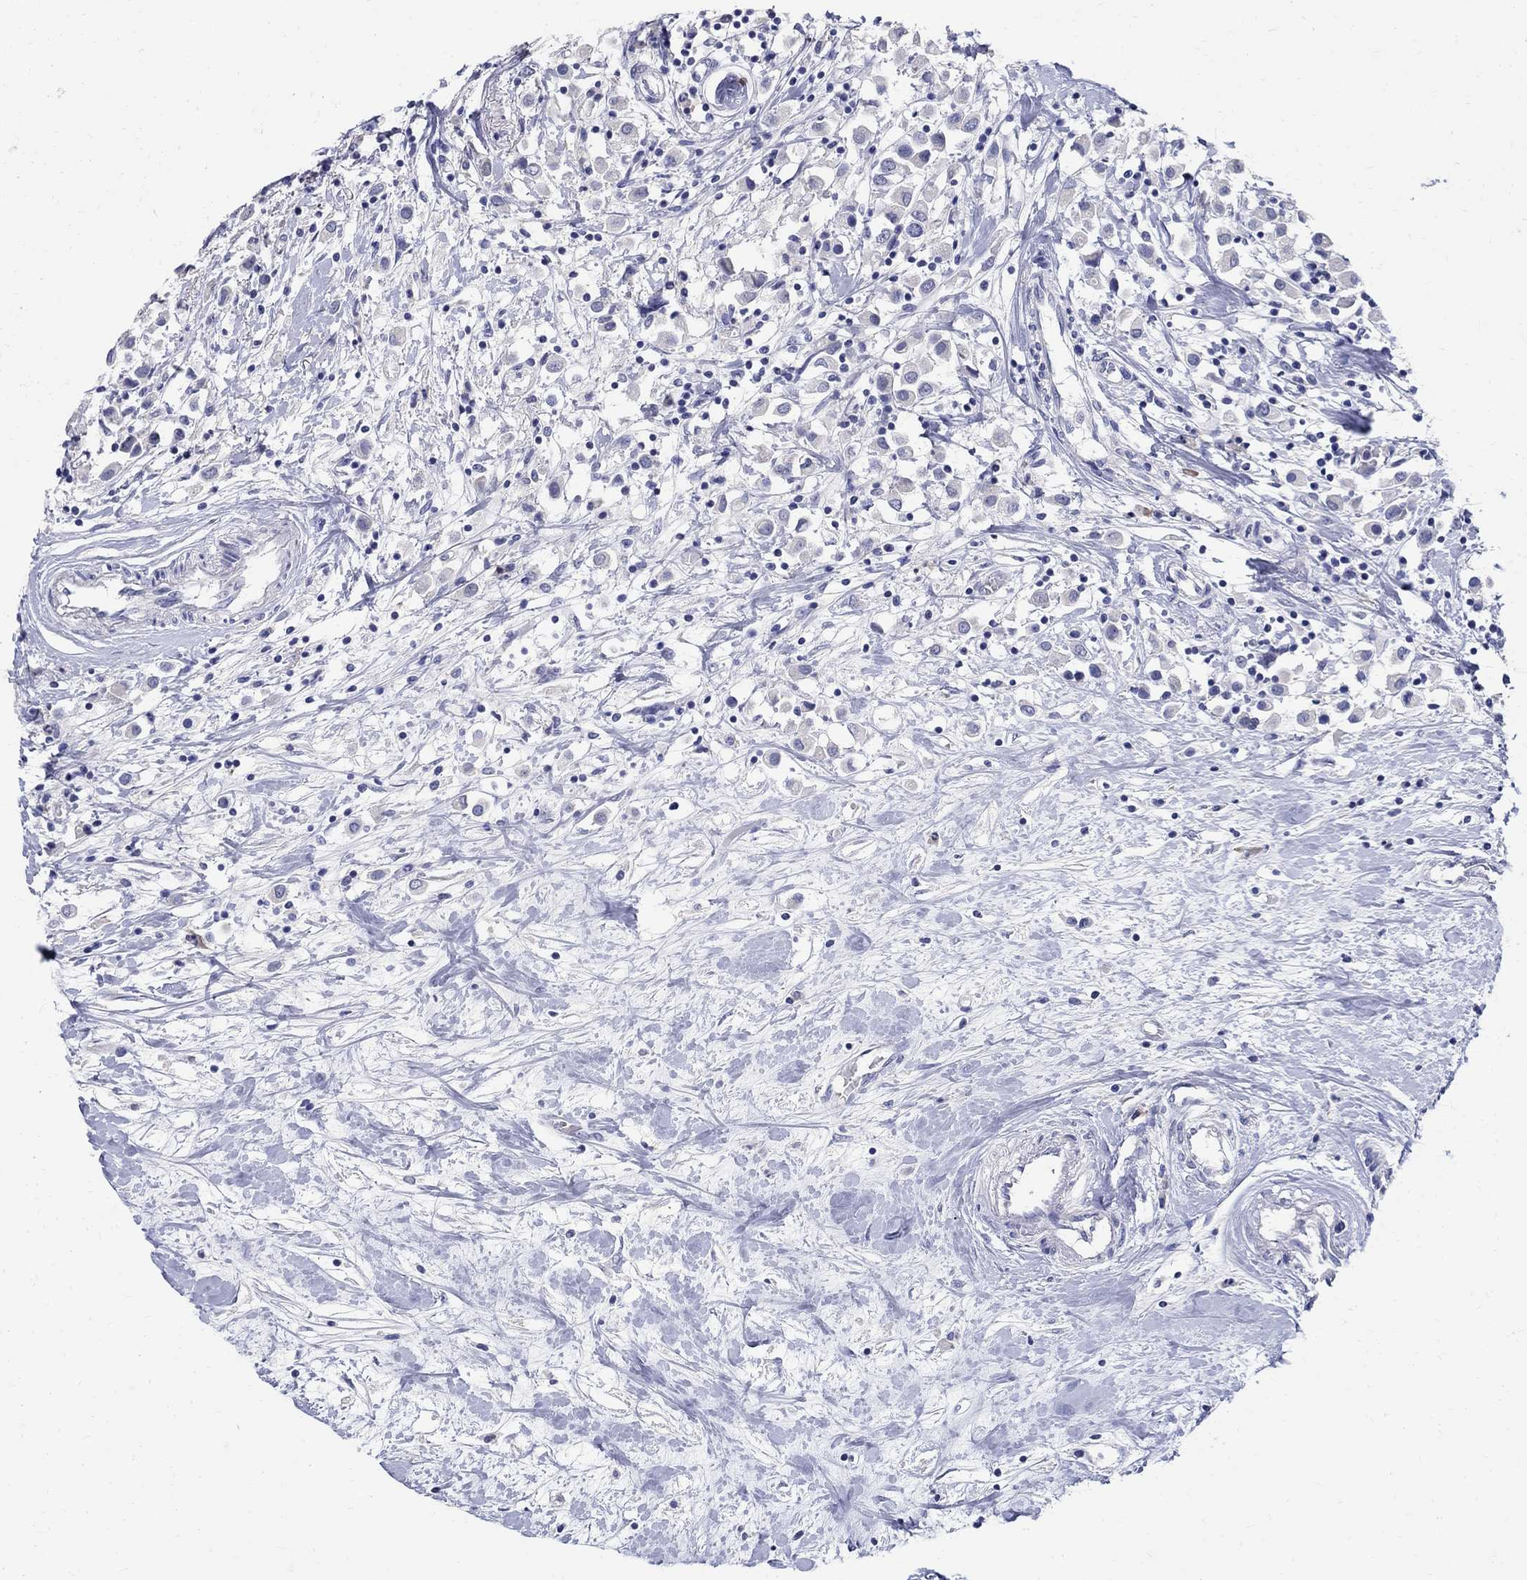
{"staining": {"intensity": "negative", "quantity": "none", "location": "none"}, "tissue": "breast cancer", "cell_type": "Tumor cells", "image_type": "cancer", "snomed": [{"axis": "morphology", "description": "Duct carcinoma"}, {"axis": "topography", "description": "Breast"}], "caption": "Tumor cells are negative for brown protein staining in breast cancer.", "gene": "SOX2", "patient": {"sex": "female", "age": 61}}